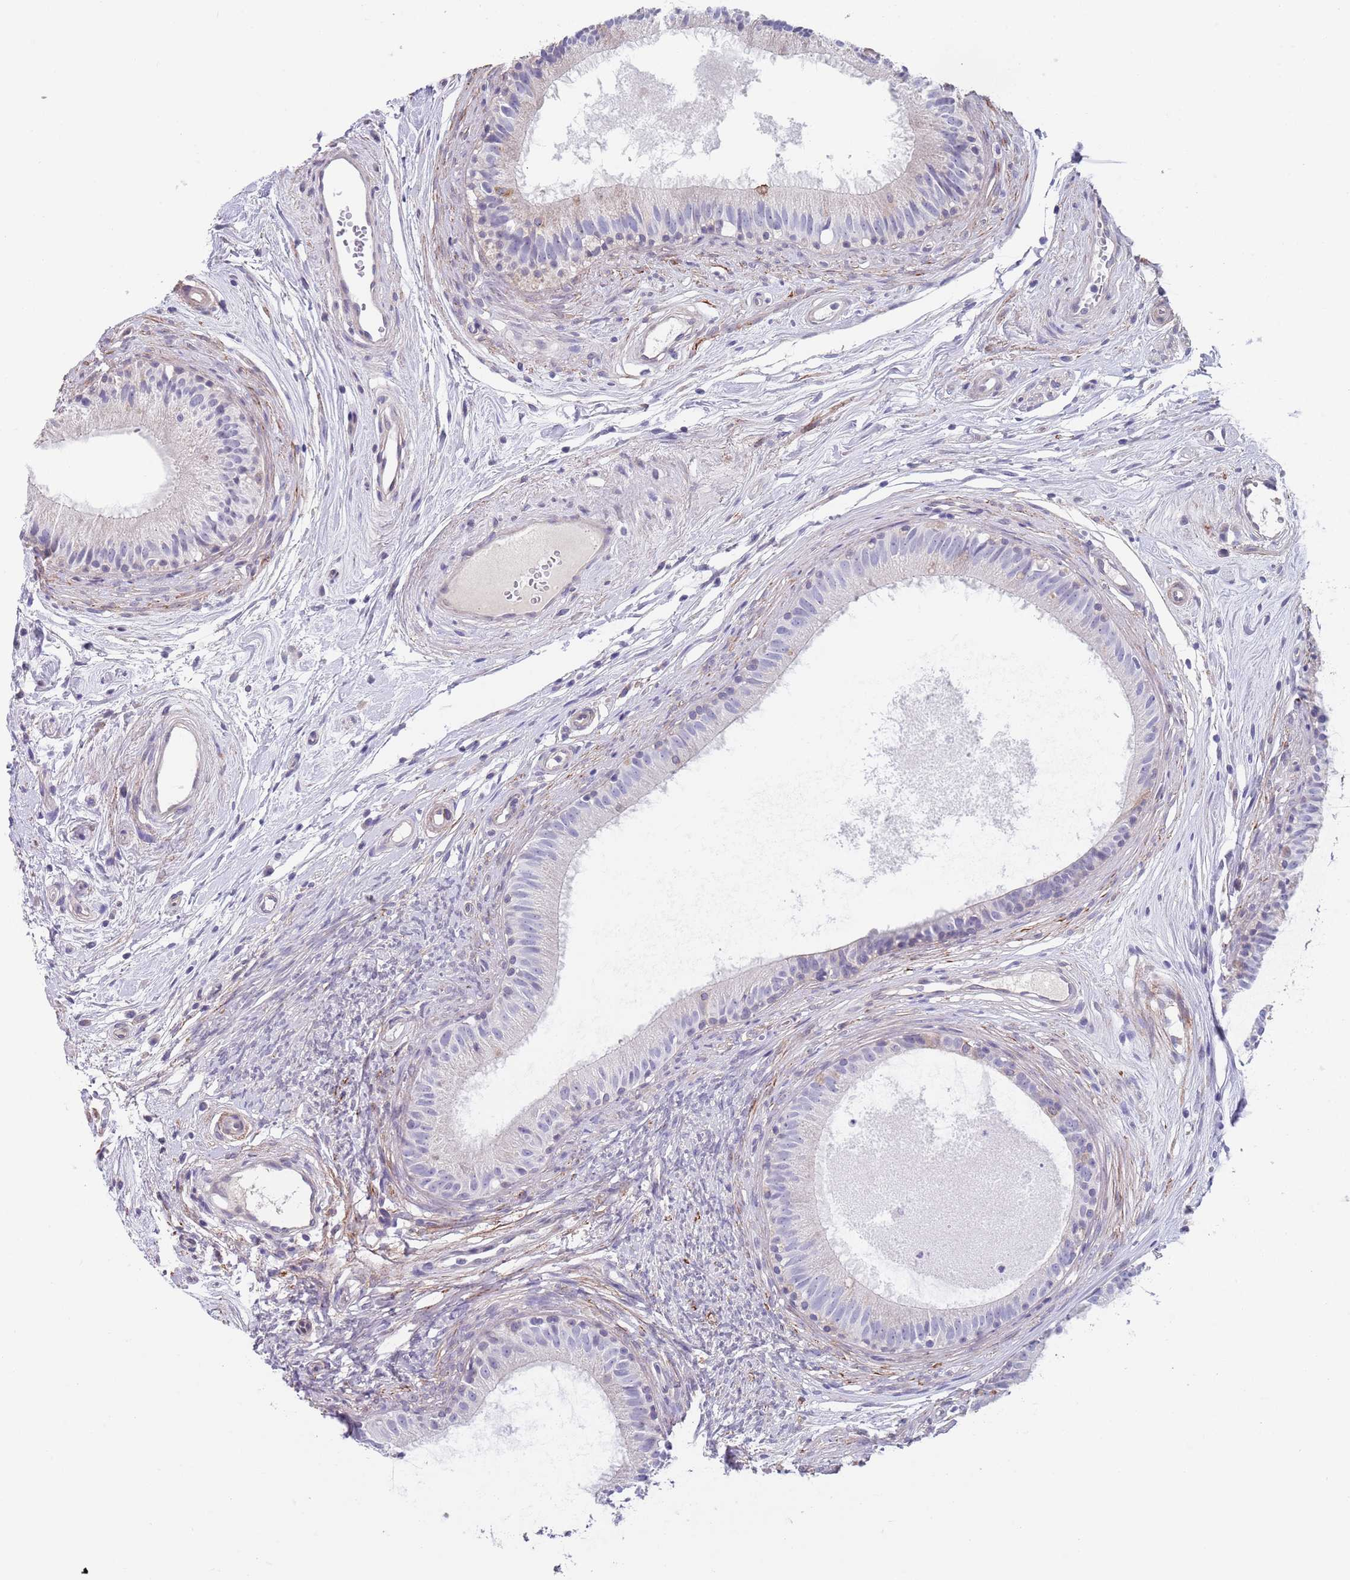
{"staining": {"intensity": "negative", "quantity": "none", "location": "none"}, "tissue": "epididymis", "cell_type": "Glandular cells", "image_type": "normal", "snomed": [{"axis": "morphology", "description": "Normal tissue, NOS"}, {"axis": "topography", "description": "Epididymis"}], "caption": "This micrograph is of benign epididymis stained with immunohistochemistry (IHC) to label a protein in brown with the nuclei are counter-stained blue. There is no positivity in glandular cells. (IHC, brightfield microscopy, high magnification).", "gene": "RNF169", "patient": {"sex": "male", "age": 74}}